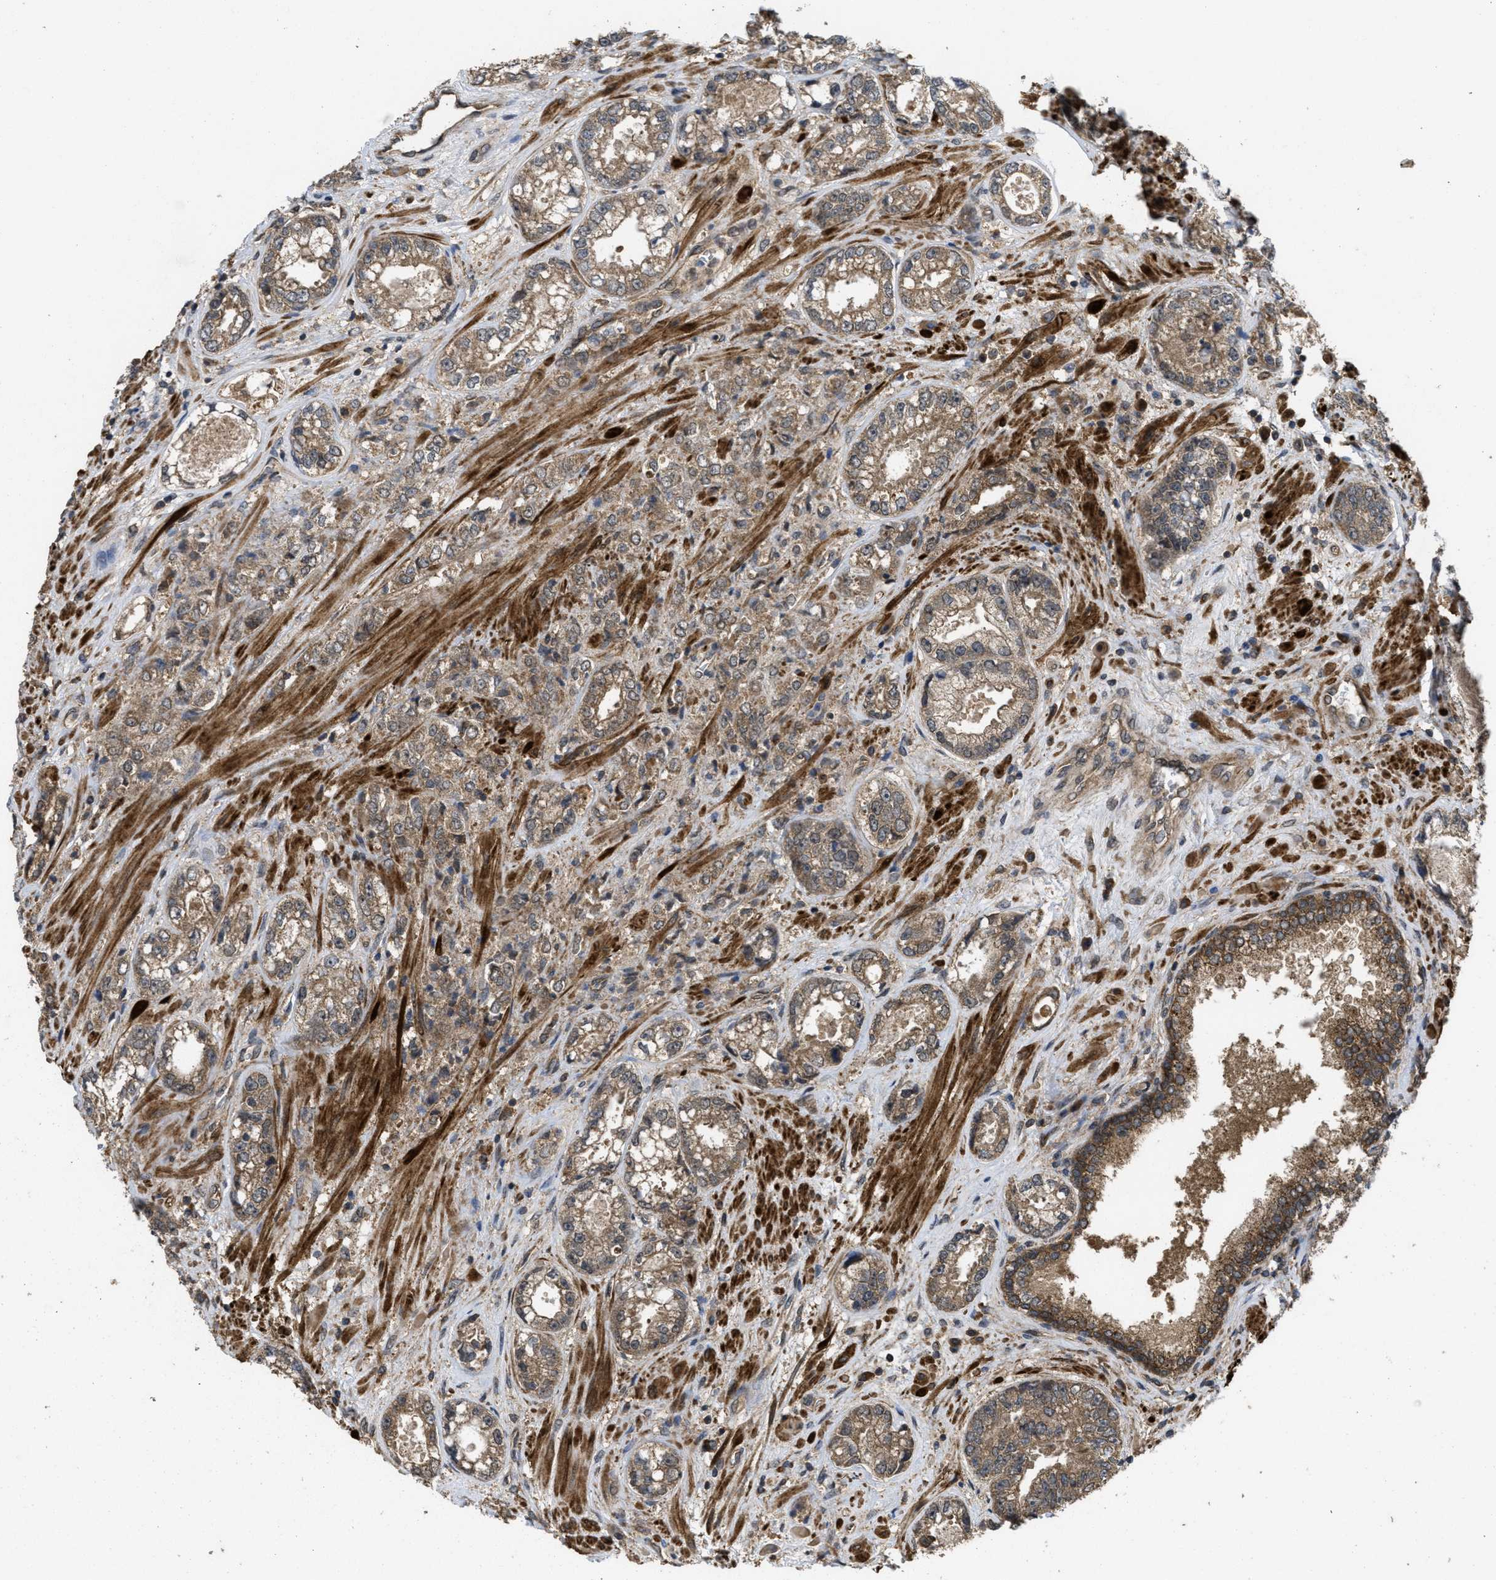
{"staining": {"intensity": "moderate", "quantity": ">75%", "location": "cytoplasmic/membranous"}, "tissue": "prostate cancer", "cell_type": "Tumor cells", "image_type": "cancer", "snomed": [{"axis": "morphology", "description": "Adenocarcinoma, High grade"}, {"axis": "topography", "description": "Prostate"}], "caption": "DAB immunohistochemical staining of prostate cancer (high-grade adenocarcinoma) shows moderate cytoplasmic/membranous protein expression in about >75% of tumor cells.", "gene": "FZD6", "patient": {"sex": "male", "age": 61}}